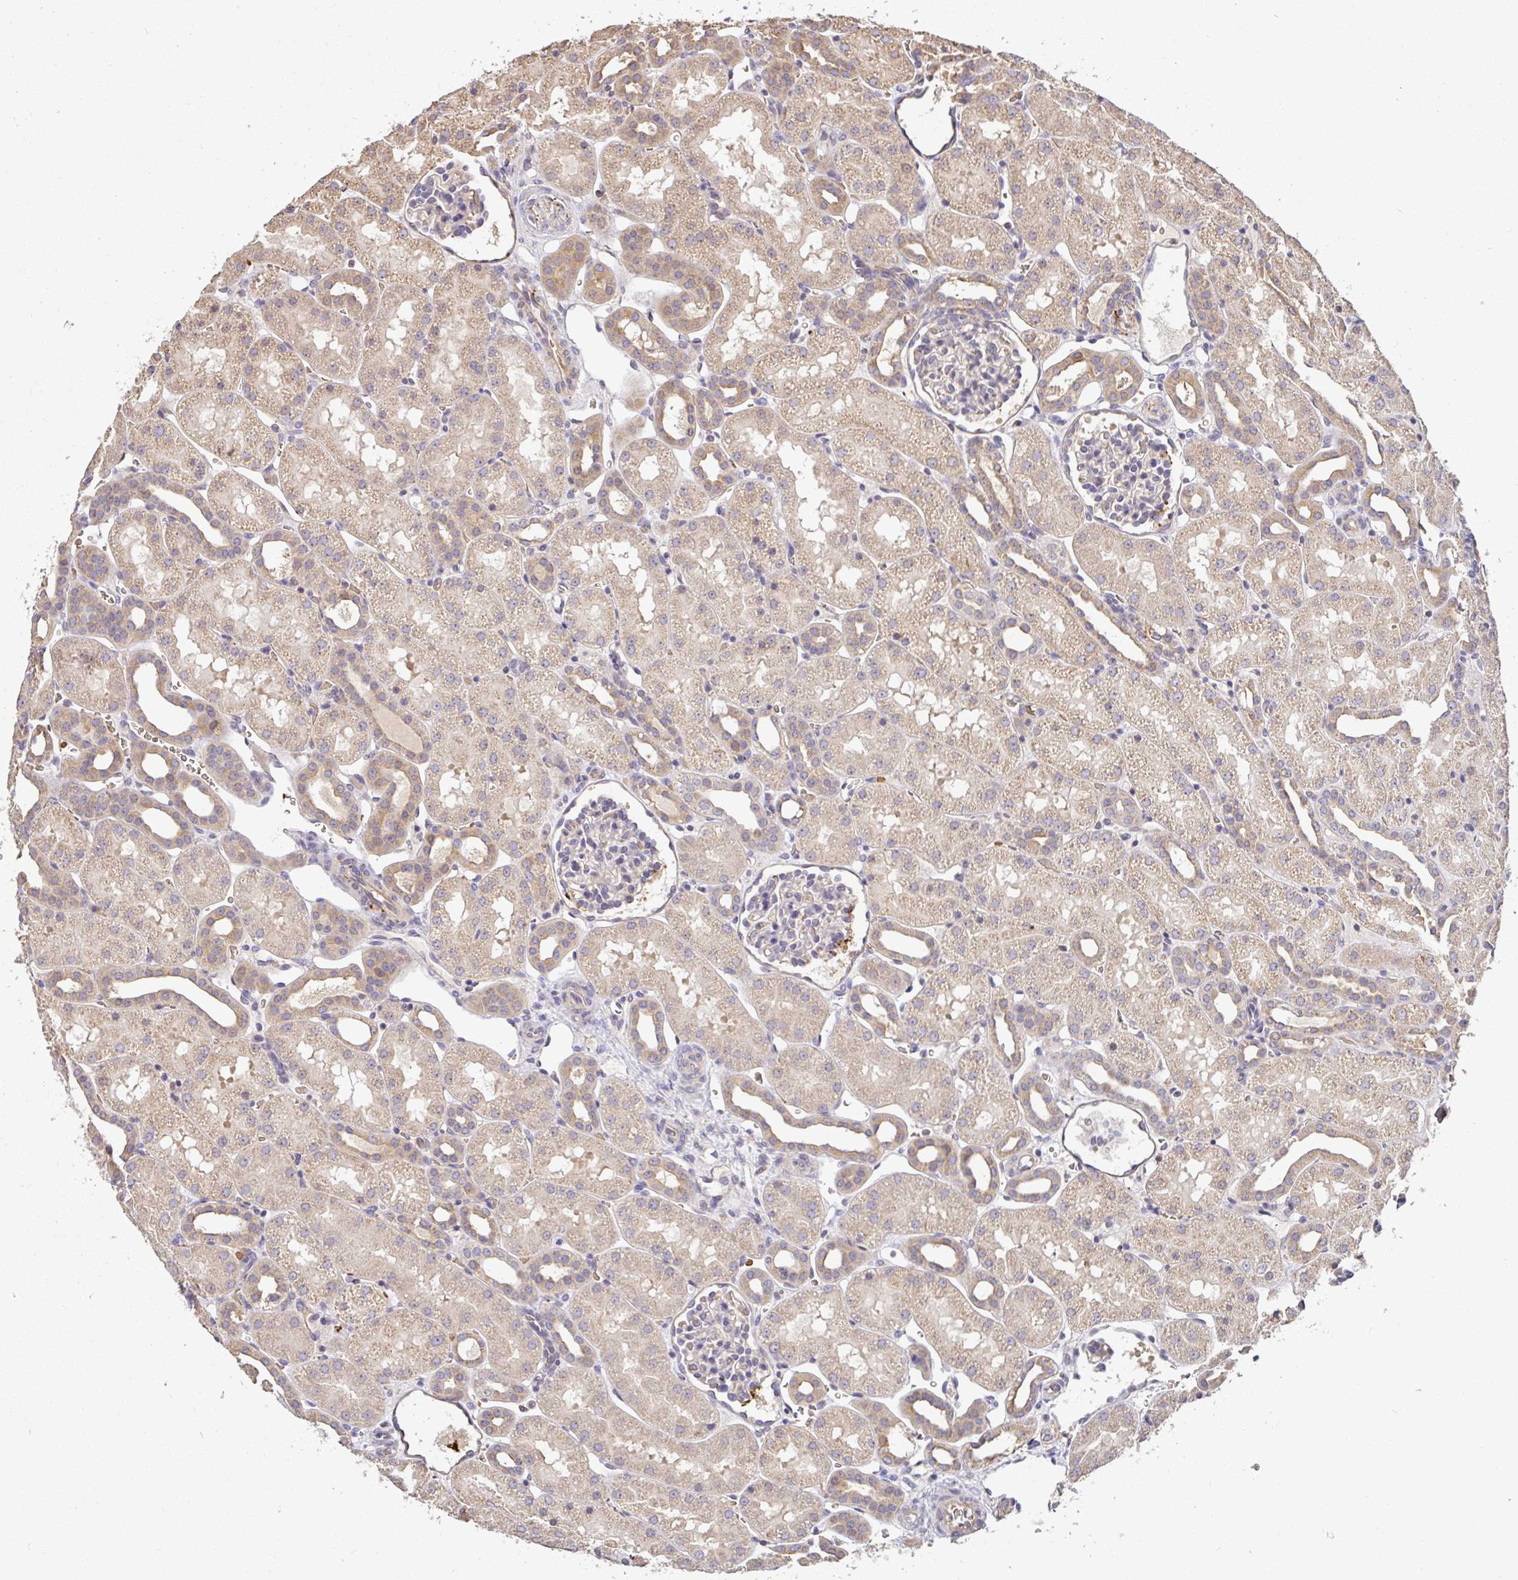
{"staining": {"intensity": "negative", "quantity": "none", "location": "none"}, "tissue": "kidney", "cell_type": "Cells in glomeruli", "image_type": "normal", "snomed": [{"axis": "morphology", "description": "Normal tissue, NOS"}, {"axis": "topography", "description": "Kidney"}], "caption": "Immunohistochemistry image of benign human kidney stained for a protein (brown), which exhibits no positivity in cells in glomeruli. (Stains: DAB (3,3'-diaminobenzidine) IHC with hematoxylin counter stain, Microscopy: brightfield microscopy at high magnification).", "gene": "C1QTNF9B", "patient": {"sex": "male", "age": 2}}